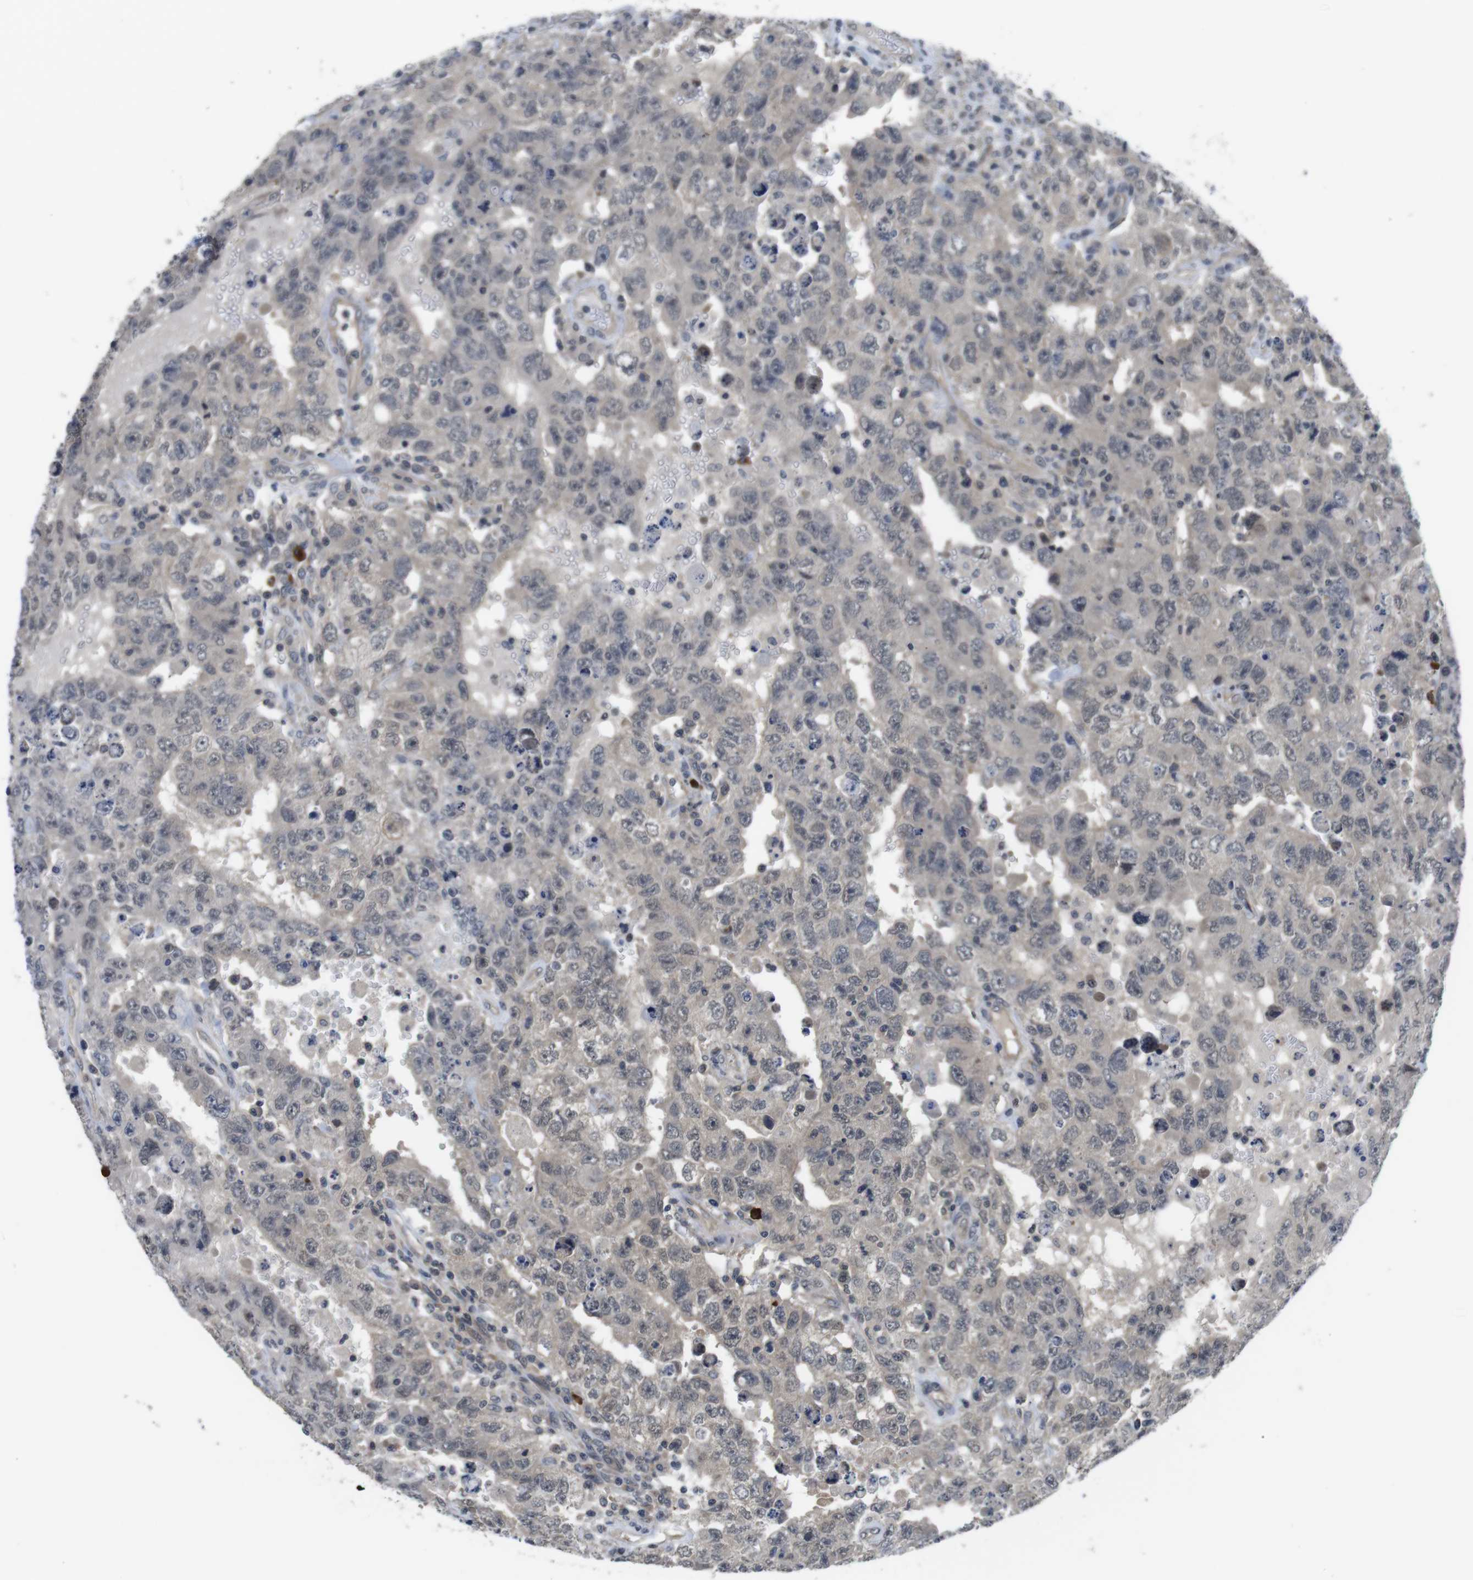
{"staining": {"intensity": "weak", "quantity": "25%-75%", "location": "cytoplasmic/membranous"}, "tissue": "testis cancer", "cell_type": "Tumor cells", "image_type": "cancer", "snomed": [{"axis": "morphology", "description": "Carcinoma, Embryonal, NOS"}, {"axis": "topography", "description": "Testis"}], "caption": "Immunohistochemical staining of human embryonal carcinoma (testis) shows low levels of weak cytoplasmic/membranous expression in about 25%-75% of tumor cells.", "gene": "FADD", "patient": {"sex": "male", "age": 26}}